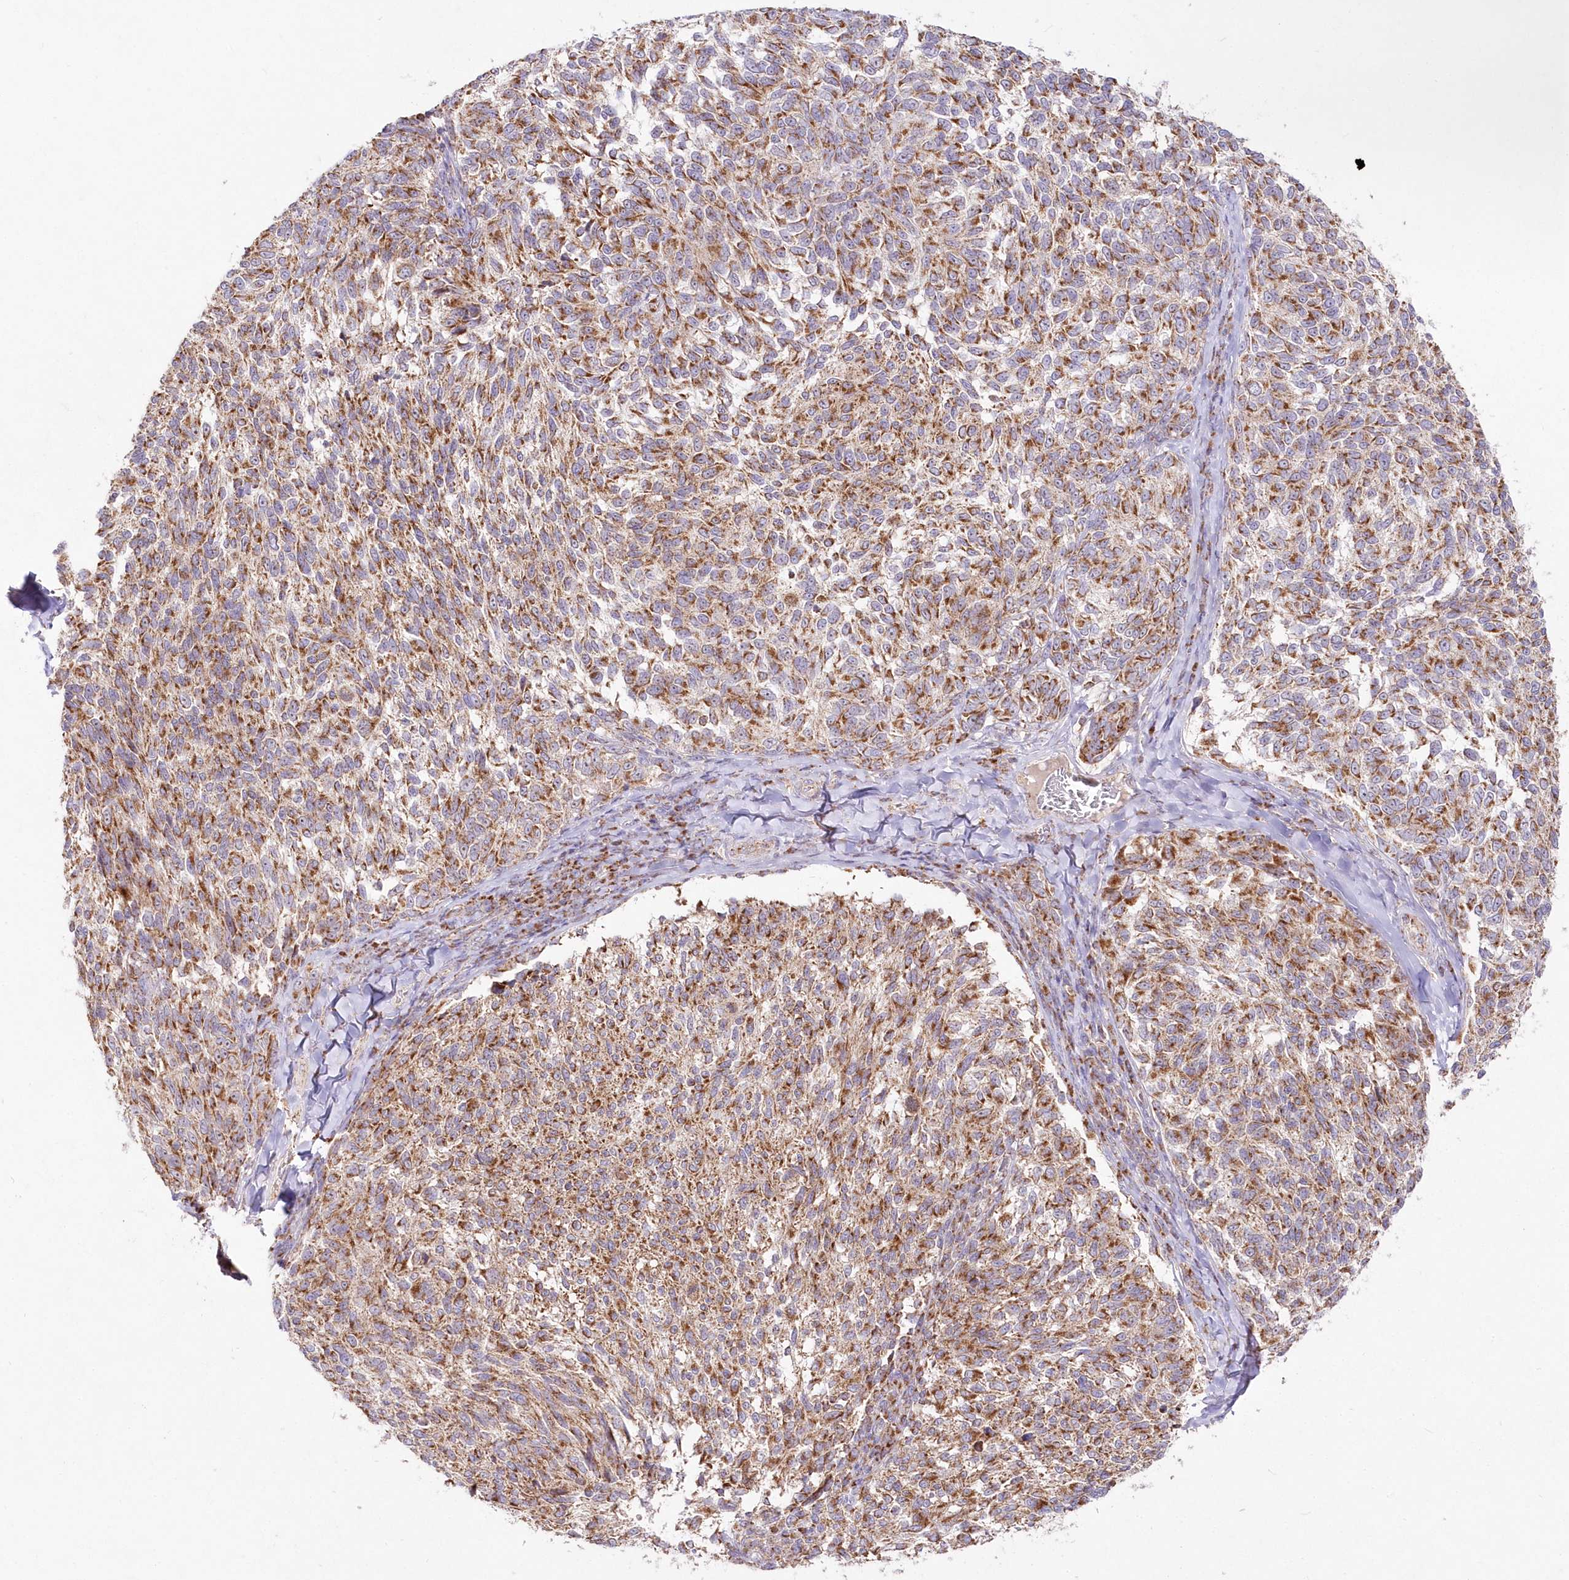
{"staining": {"intensity": "moderate", "quantity": ">75%", "location": "cytoplasmic/membranous"}, "tissue": "melanoma", "cell_type": "Tumor cells", "image_type": "cancer", "snomed": [{"axis": "morphology", "description": "Malignant melanoma, NOS"}, {"axis": "topography", "description": "Skin"}], "caption": "Protein analysis of malignant melanoma tissue exhibits moderate cytoplasmic/membranous positivity in approximately >75% of tumor cells.", "gene": "DNA2", "patient": {"sex": "female", "age": 73}}